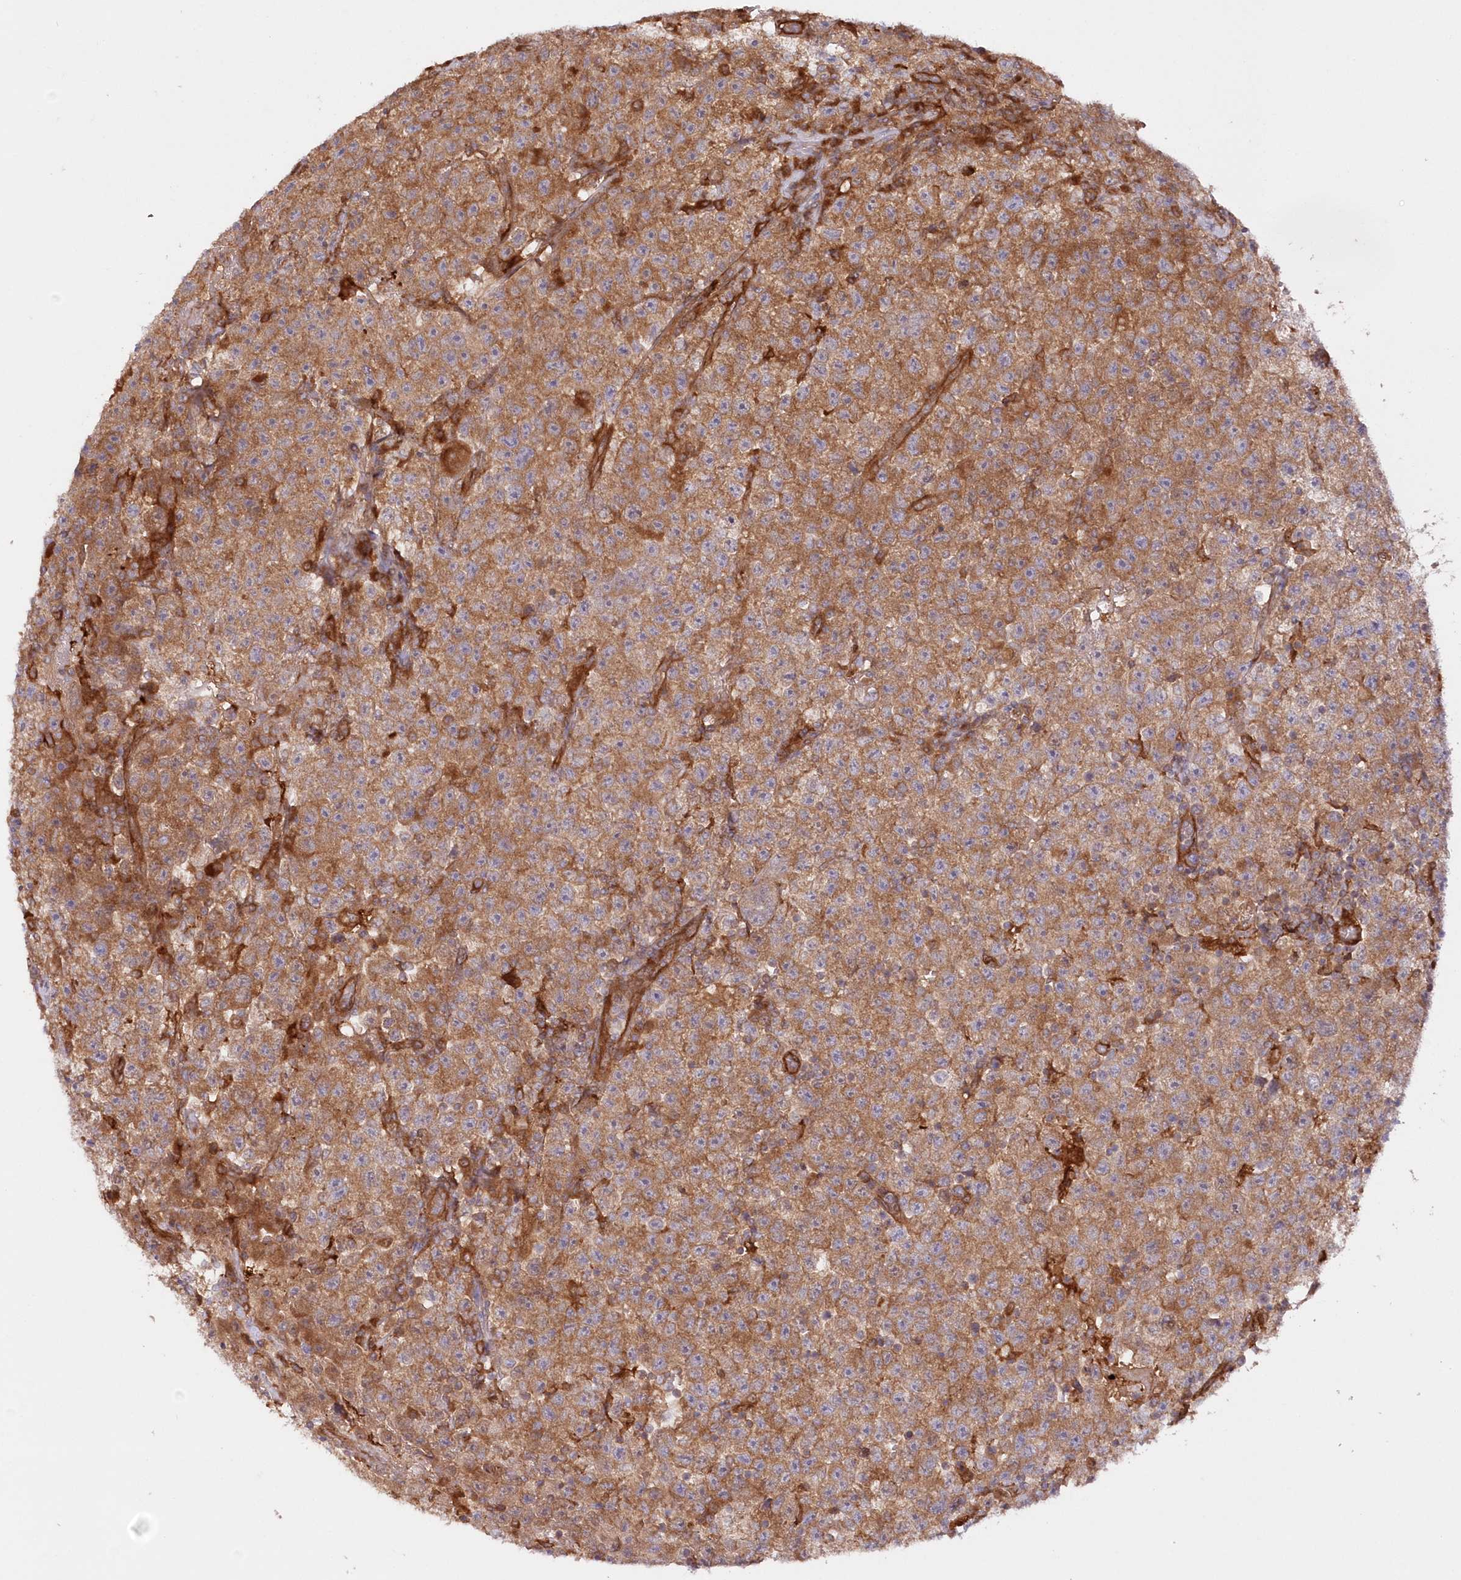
{"staining": {"intensity": "moderate", "quantity": ">75%", "location": "cytoplasmic/membranous"}, "tissue": "testis cancer", "cell_type": "Tumor cells", "image_type": "cancer", "snomed": [{"axis": "morphology", "description": "Seminoma, NOS"}, {"axis": "topography", "description": "Testis"}], "caption": "This is an image of immunohistochemistry staining of testis cancer (seminoma), which shows moderate positivity in the cytoplasmic/membranous of tumor cells.", "gene": "GBE1", "patient": {"sex": "male", "age": 22}}